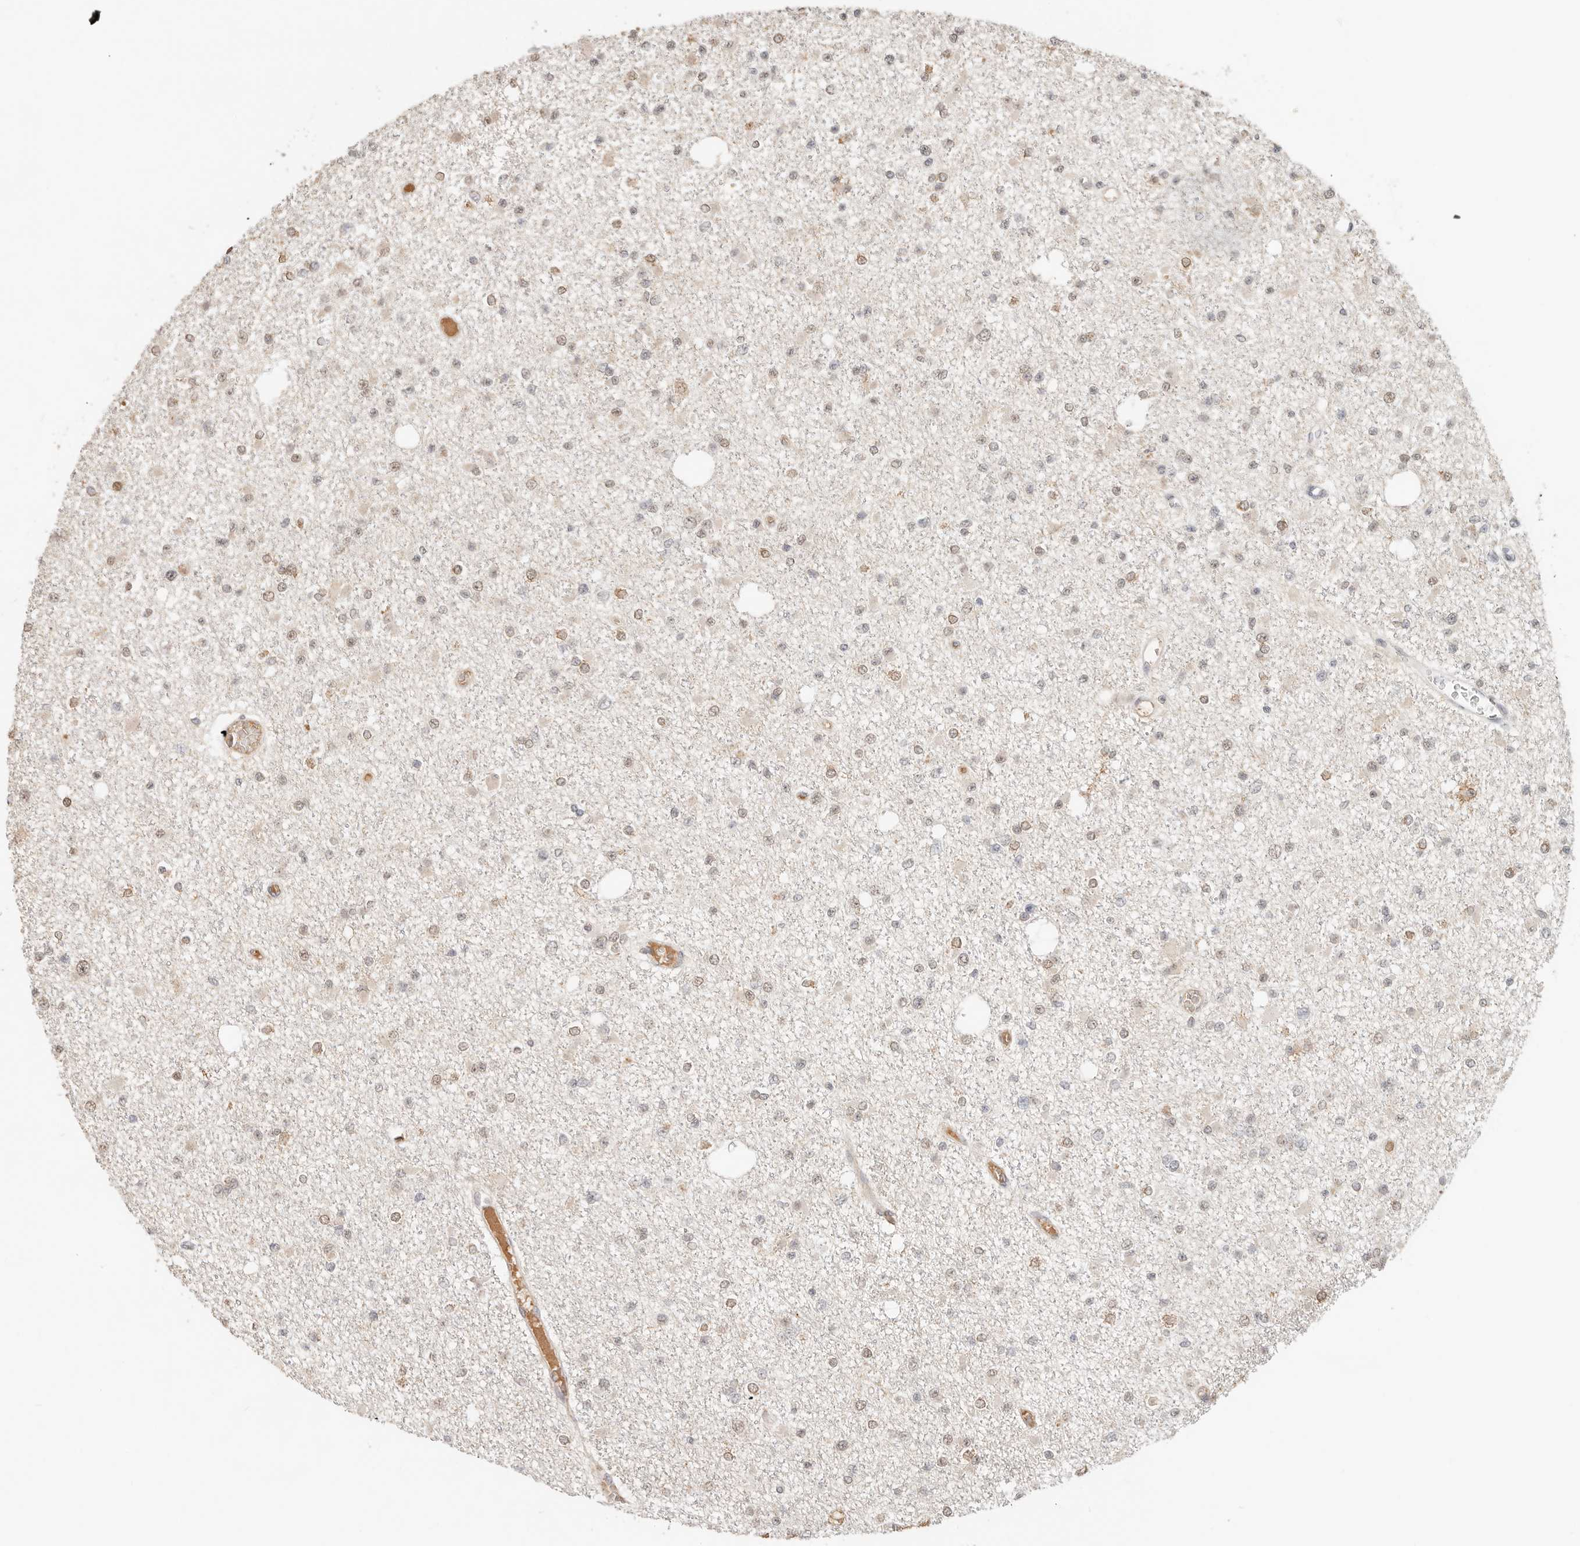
{"staining": {"intensity": "weak", "quantity": "<25%", "location": "nuclear"}, "tissue": "glioma", "cell_type": "Tumor cells", "image_type": "cancer", "snomed": [{"axis": "morphology", "description": "Glioma, malignant, Low grade"}, {"axis": "topography", "description": "Brain"}], "caption": "The immunohistochemistry (IHC) histopathology image has no significant expression in tumor cells of malignant low-grade glioma tissue.", "gene": "NPAS2", "patient": {"sex": "female", "age": 22}}